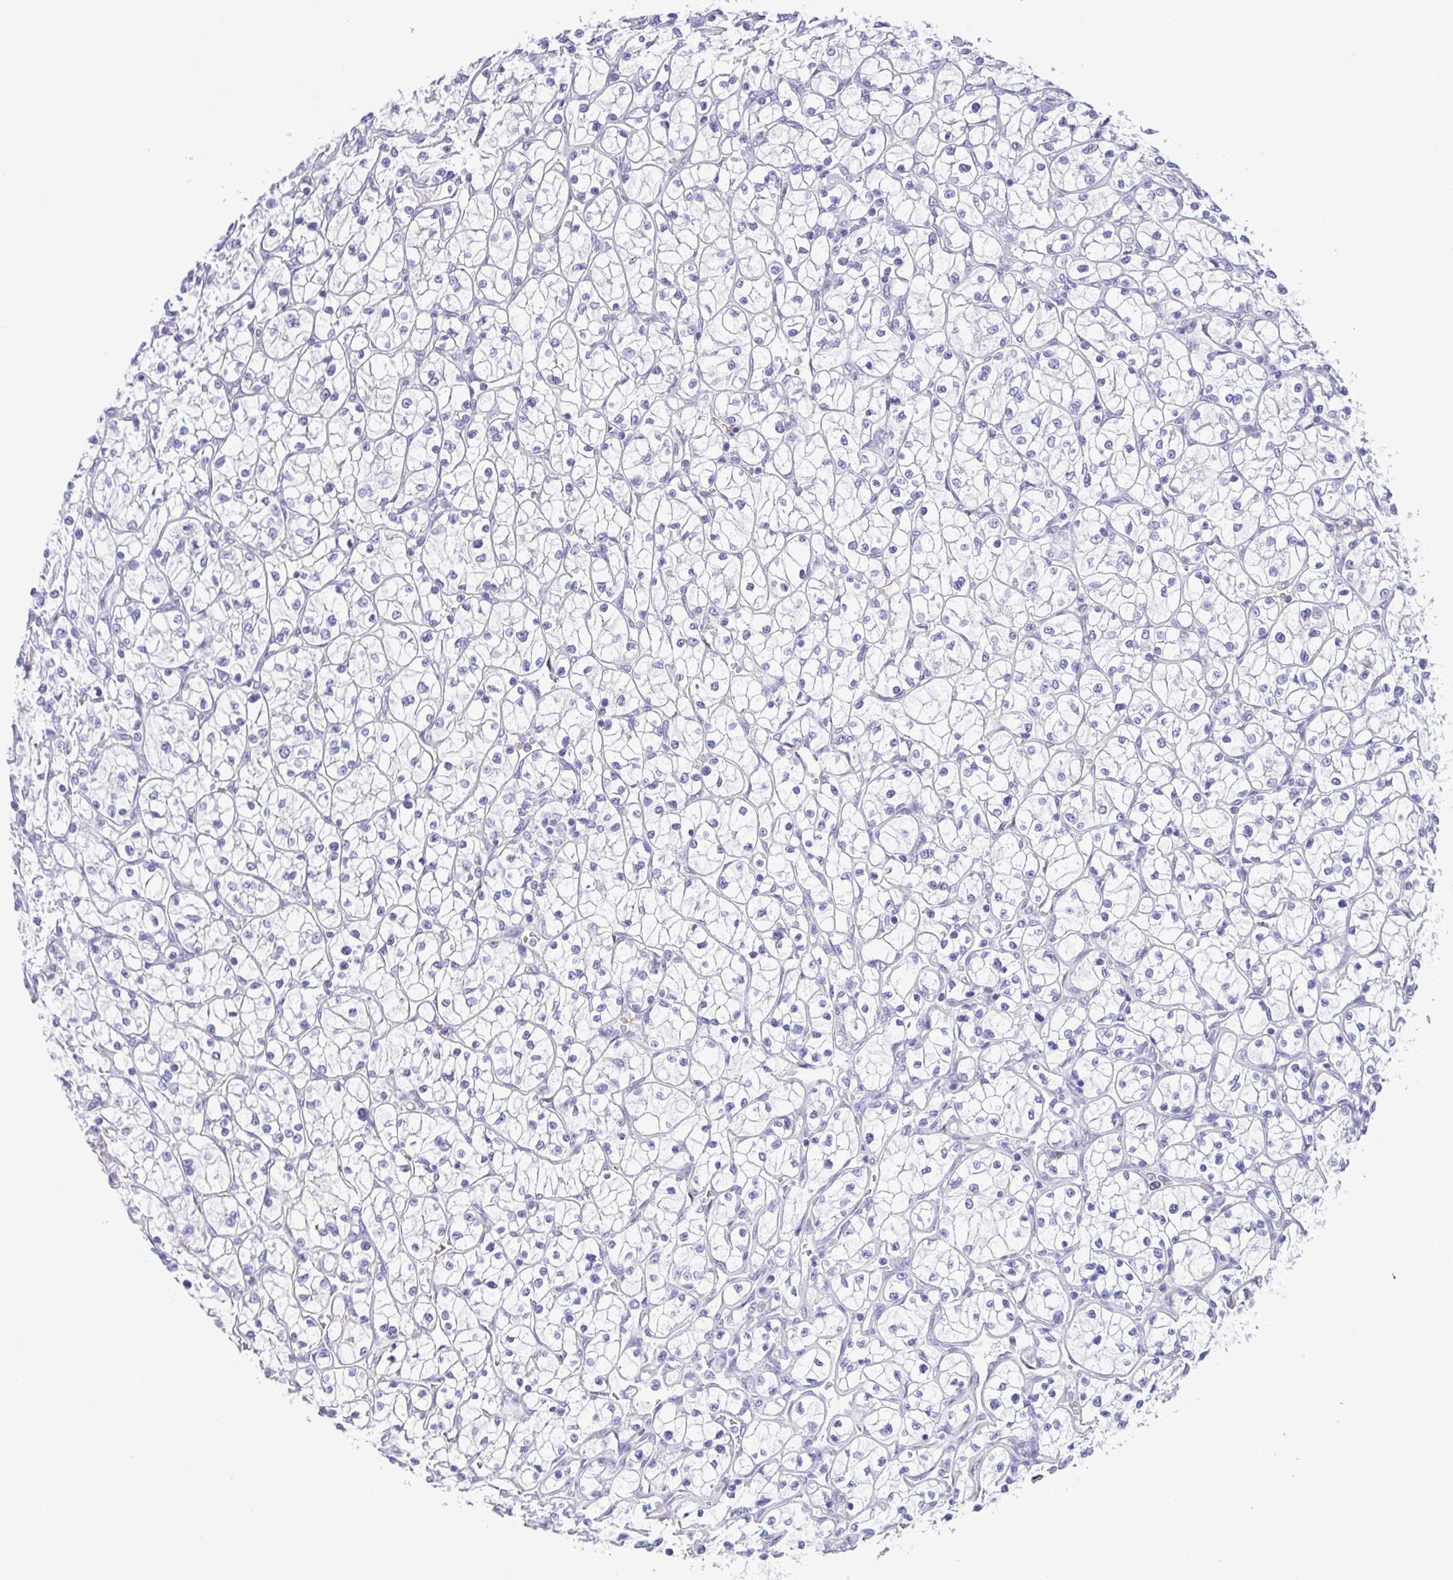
{"staining": {"intensity": "negative", "quantity": "none", "location": "none"}, "tissue": "renal cancer", "cell_type": "Tumor cells", "image_type": "cancer", "snomed": [{"axis": "morphology", "description": "Adenocarcinoma, NOS"}, {"axis": "topography", "description": "Kidney"}], "caption": "High power microscopy micrograph of an immunohistochemistry histopathology image of renal cancer, revealing no significant expression in tumor cells. The staining is performed using DAB brown chromogen with nuclei counter-stained in using hematoxylin.", "gene": "EPB42", "patient": {"sex": "female", "age": 64}}